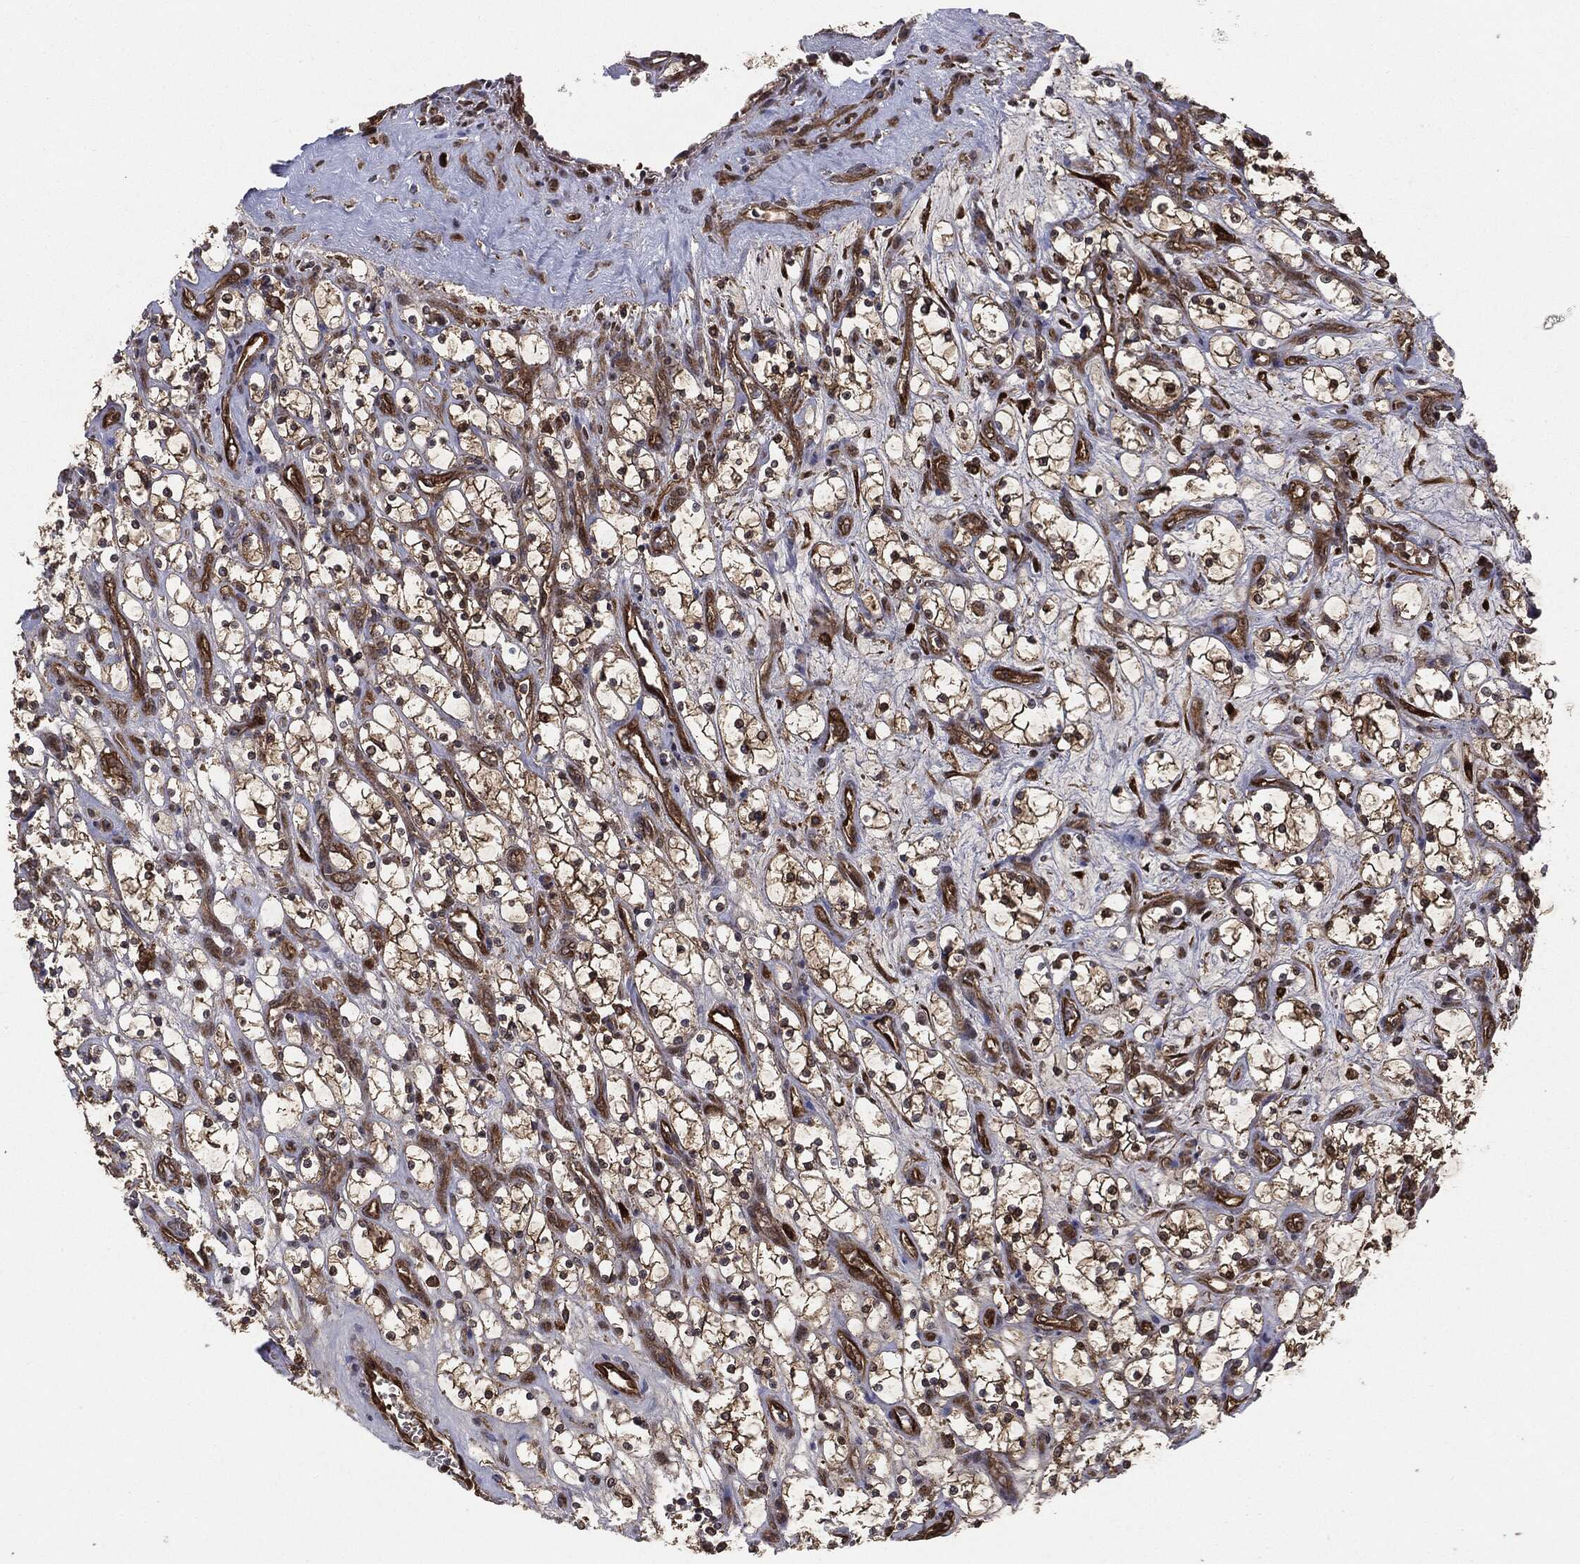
{"staining": {"intensity": "moderate", "quantity": ">75%", "location": "cytoplasmic/membranous"}, "tissue": "renal cancer", "cell_type": "Tumor cells", "image_type": "cancer", "snomed": [{"axis": "morphology", "description": "Adenocarcinoma, NOS"}, {"axis": "topography", "description": "Kidney"}], "caption": "Immunohistochemistry (IHC) (DAB) staining of renal cancer (adenocarcinoma) displays moderate cytoplasmic/membranous protein staining in about >75% of tumor cells. The staining was performed using DAB to visualize the protein expression in brown, while the nuclei were stained in blue with hematoxylin (Magnification: 20x).", "gene": "NME1", "patient": {"sex": "female", "age": 69}}